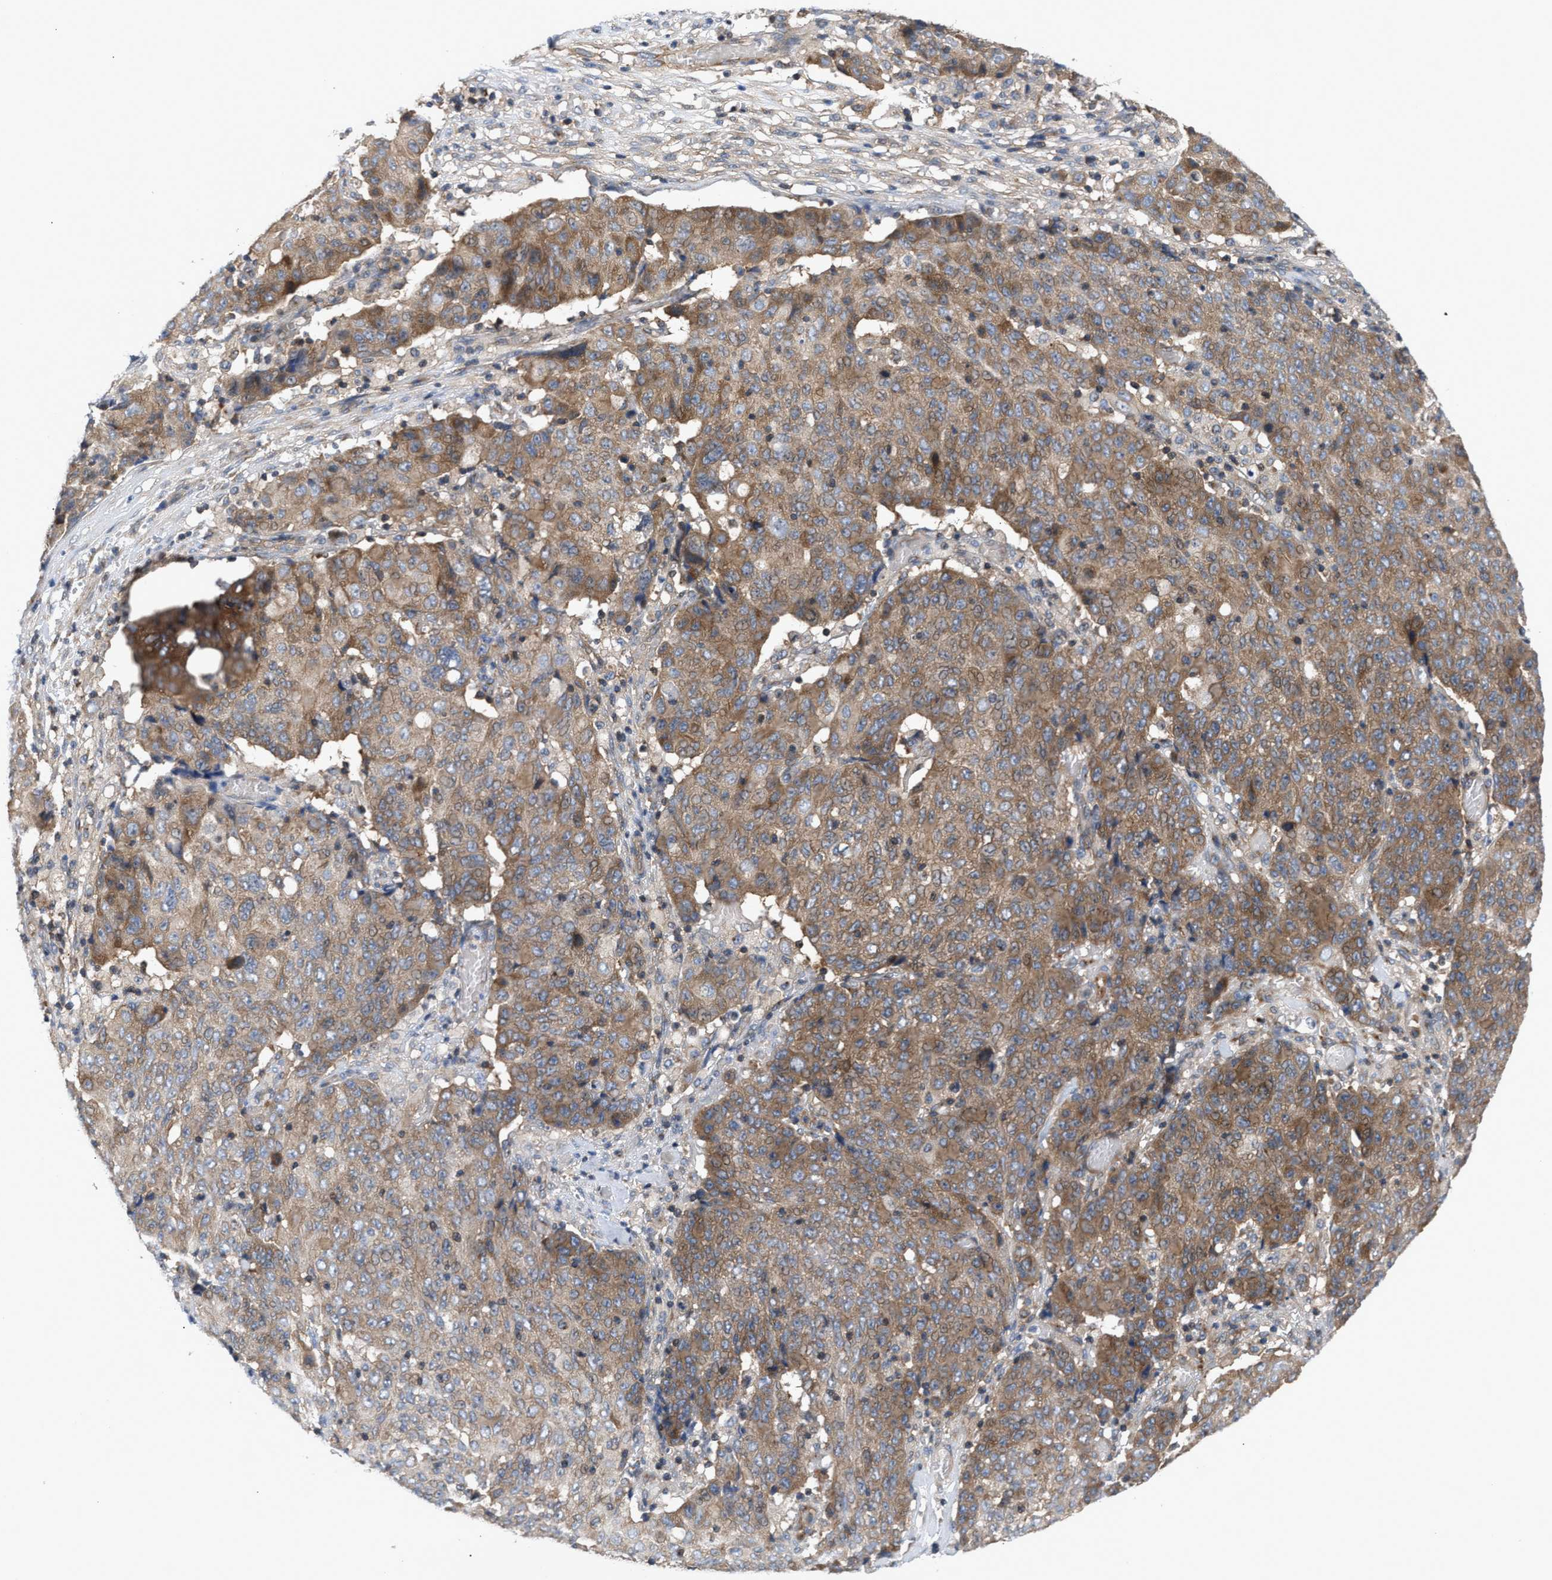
{"staining": {"intensity": "moderate", "quantity": ">75%", "location": "cytoplasmic/membranous"}, "tissue": "ovarian cancer", "cell_type": "Tumor cells", "image_type": "cancer", "snomed": [{"axis": "morphology", "description": "Carcinoma, endometroid"}, {"axis": "topography", "description": "Ovary"}], "caption": "A high-resolution histopathology image shows immunohistochemistry staining of ovarian endometroid carcinoma, which demonstrates moderate cytoplasmic/membranous positivity in about >75% of tumor cells.", "gene": "LAPTM4B", "patient": {"sex": "female", "age": 42}}